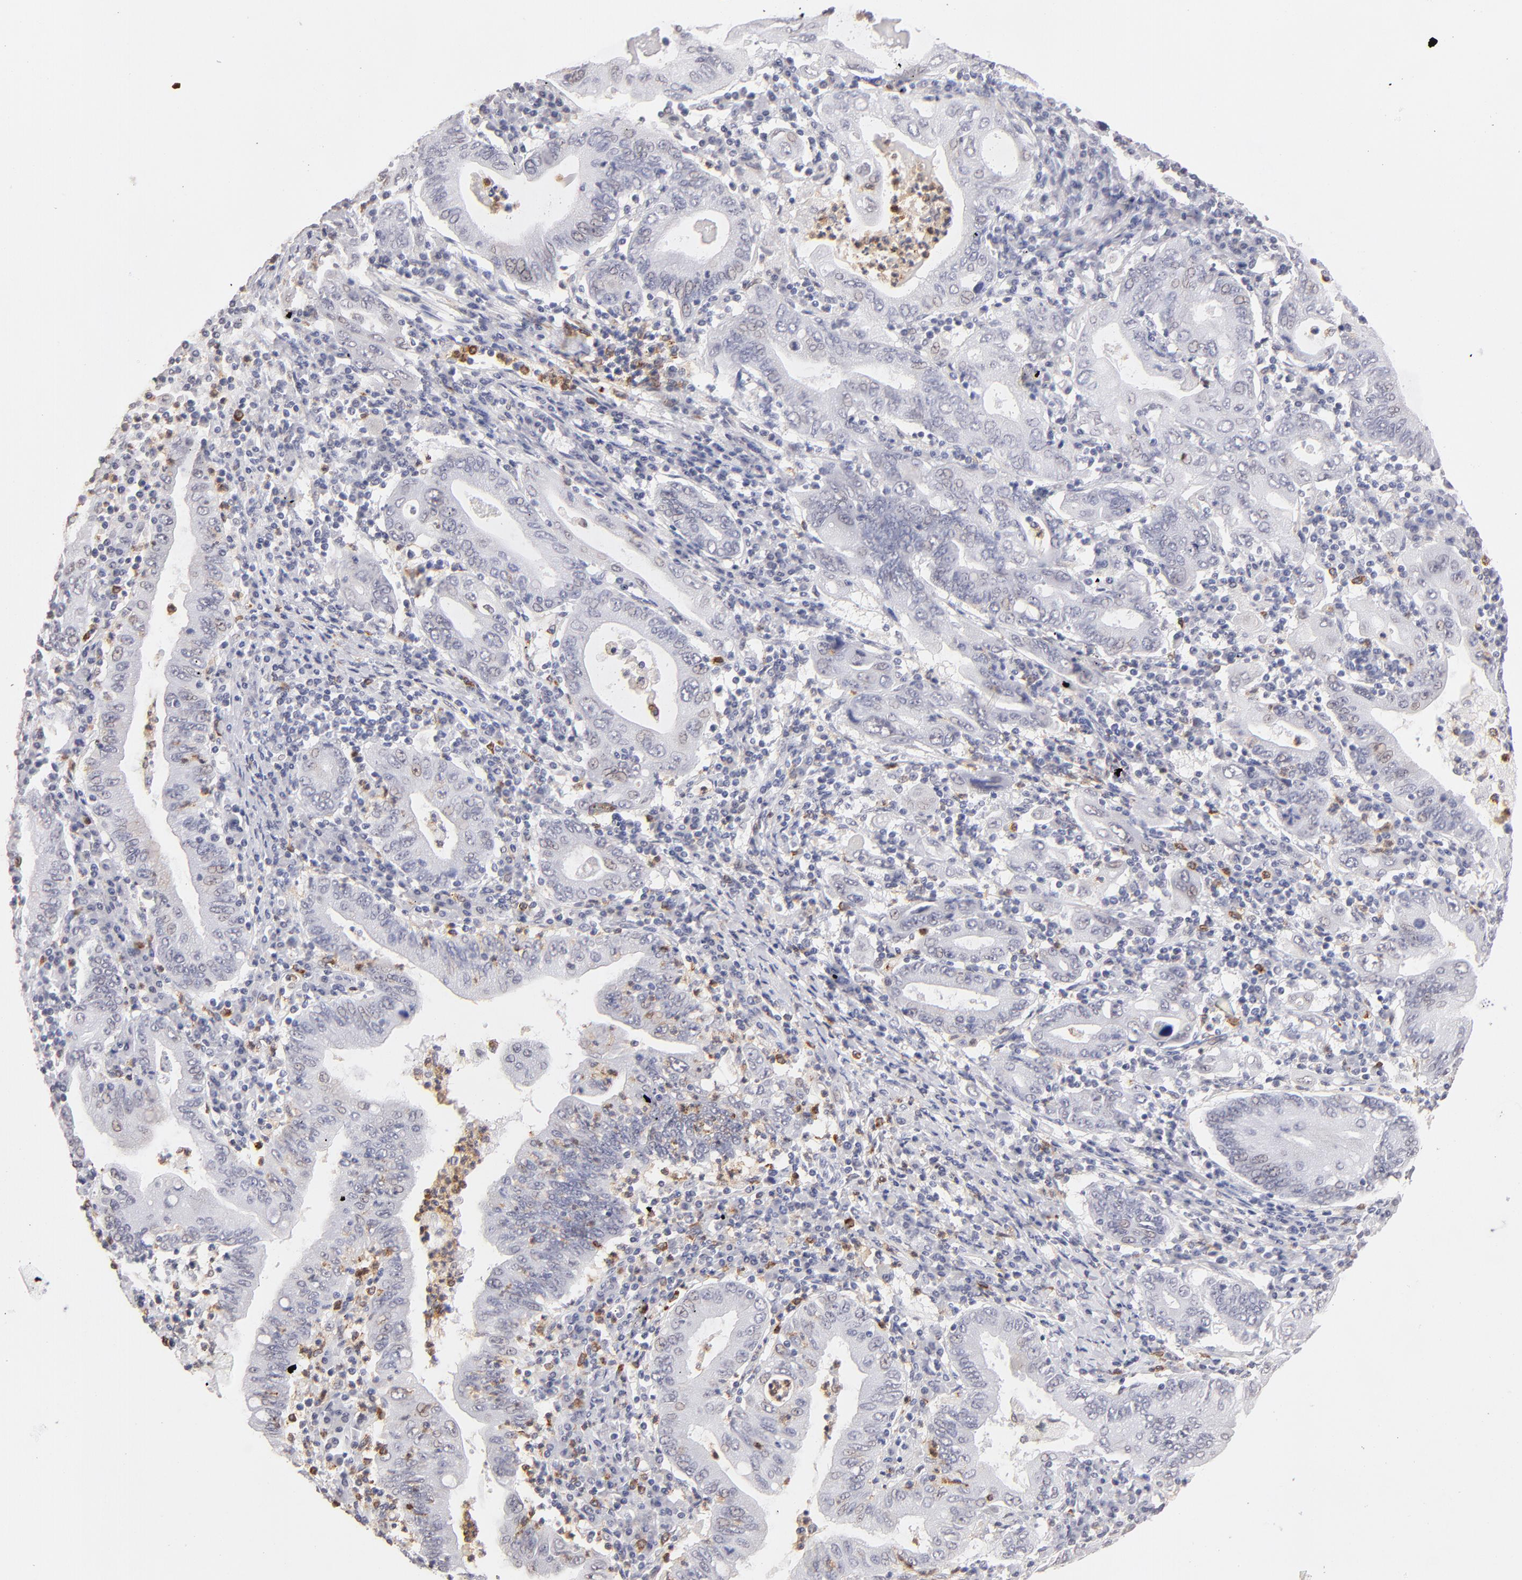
{"staining": {"intensity": "negative", "quantity": "none", "location": "none"}, "tissue": "stomach cancer", "cell_type": "Tumor cells", "image_type": "cancer", "snomed": [{"axis": "morphology", "description": "Normal tissue, NOS"}, {"axis": "morphology", "description": "Adenocarcinoma, NOS"}, {"axis": "topography", "description": "Esophagus"}, {"axis": "topography", "description": "Stomach, upper"}, {"axis": "topography", "description": "Peripheral nerve tissue"}], "caption": "High magnification brightfield microscopy of stomach adenocarcinoma stained with DAB (3,3'-diaminobenzidine) (brown) and counterstained with hematoxylin (blue): tumor cells show no significant staining.", "gene": "MGAM", "patient": {"sex": "male", "age": 62}}